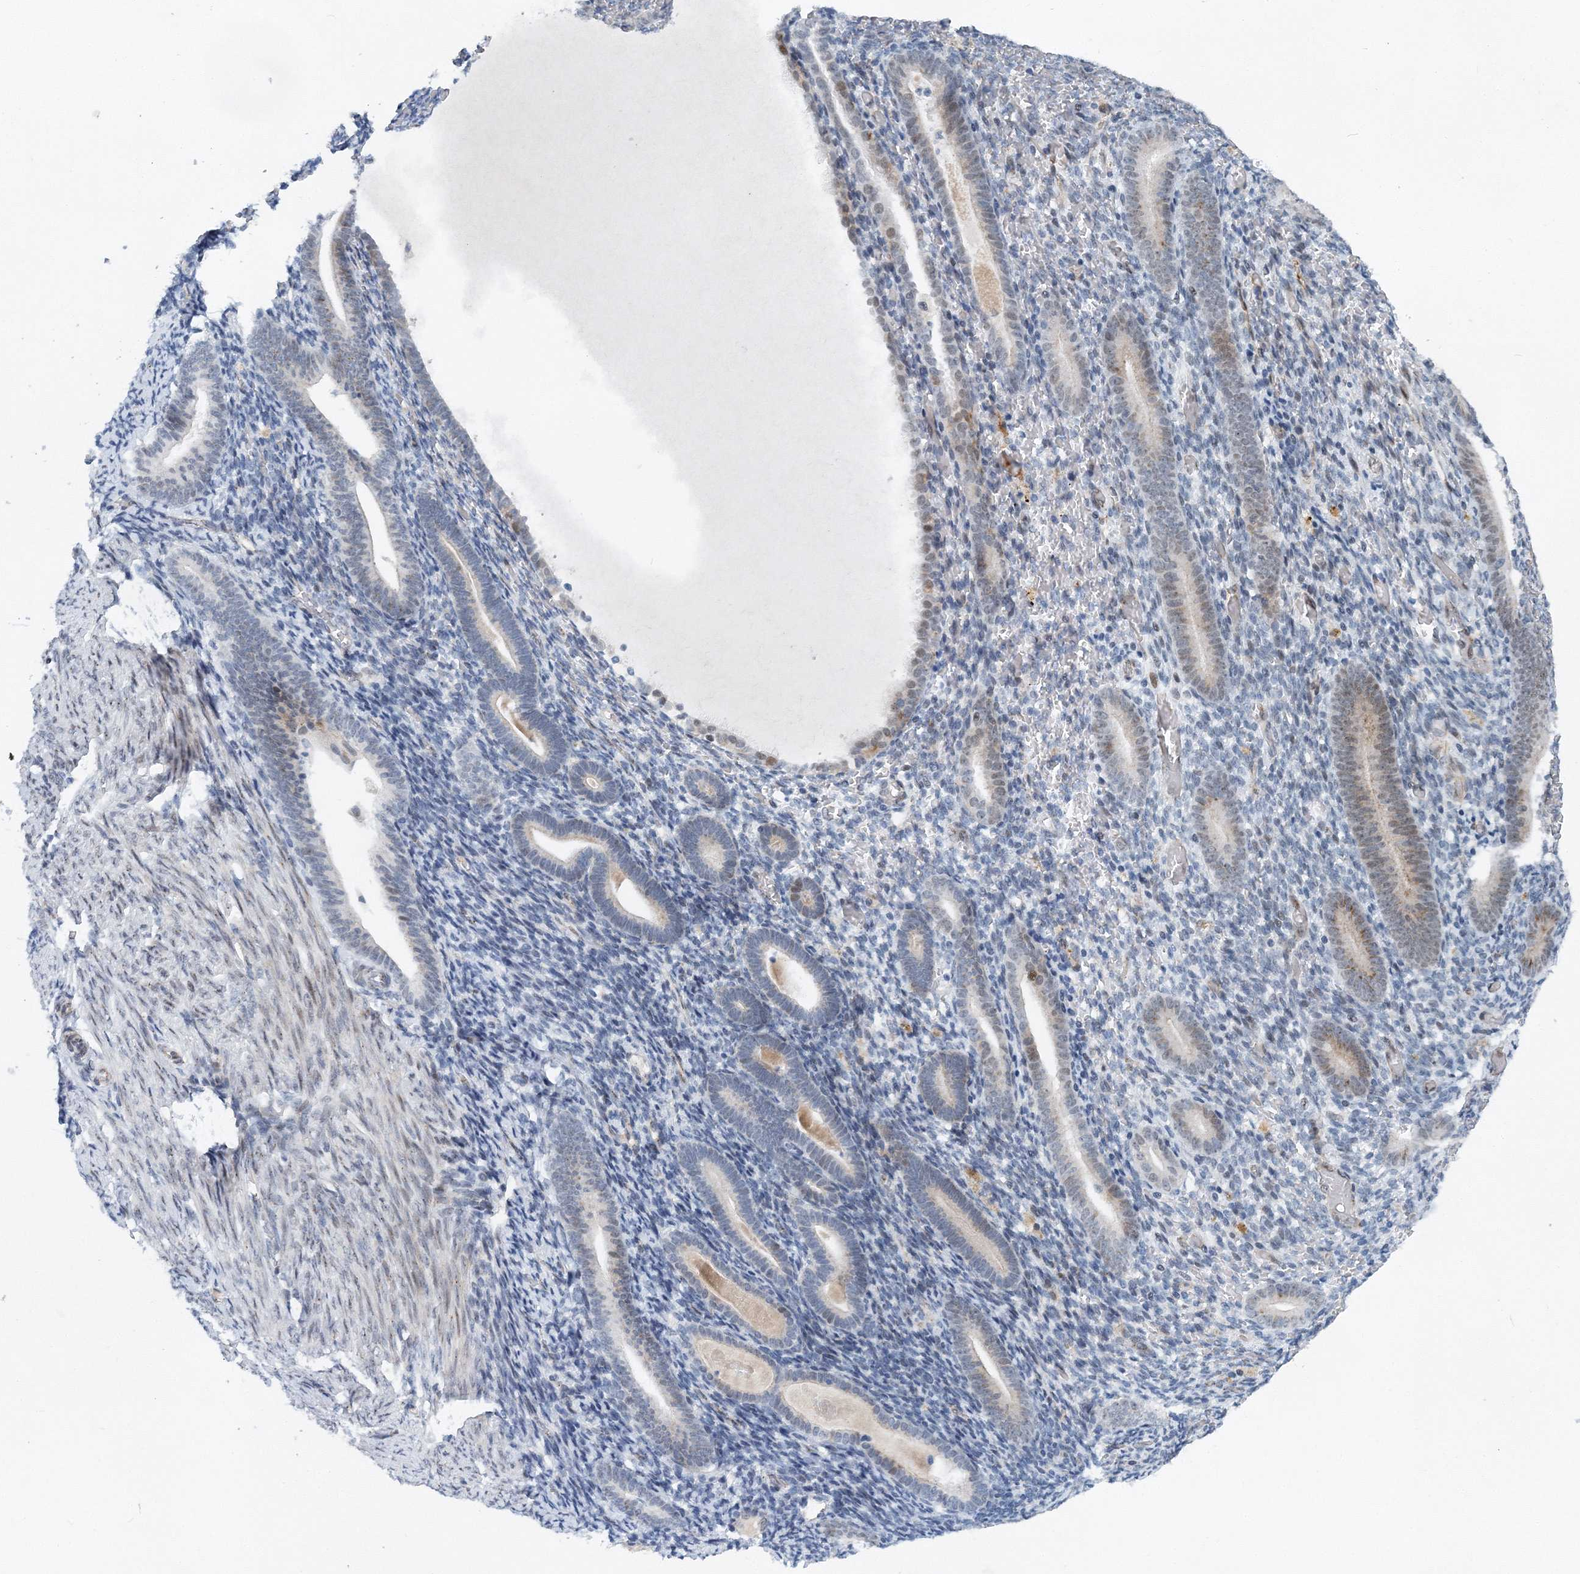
{"staining": {"intensity": "negative", "quantity": "none", "location": "none"}, "tissue": "endometrium", "cell_type": "Cells in endometrial stroma", "image_type": "normal", "snomed": [{"axis": "morphology", "description": "Normal tissue, NOS"}, {"axis": "topography", "description": "Endometrium"}], "caption": "This is an immunohistochemistry photomicrograph of benign endometrium. There is no positivity in cells in endometrial stroma.", "gene": "UIMC1", "patient": {"sex": "female", "age": 51}}